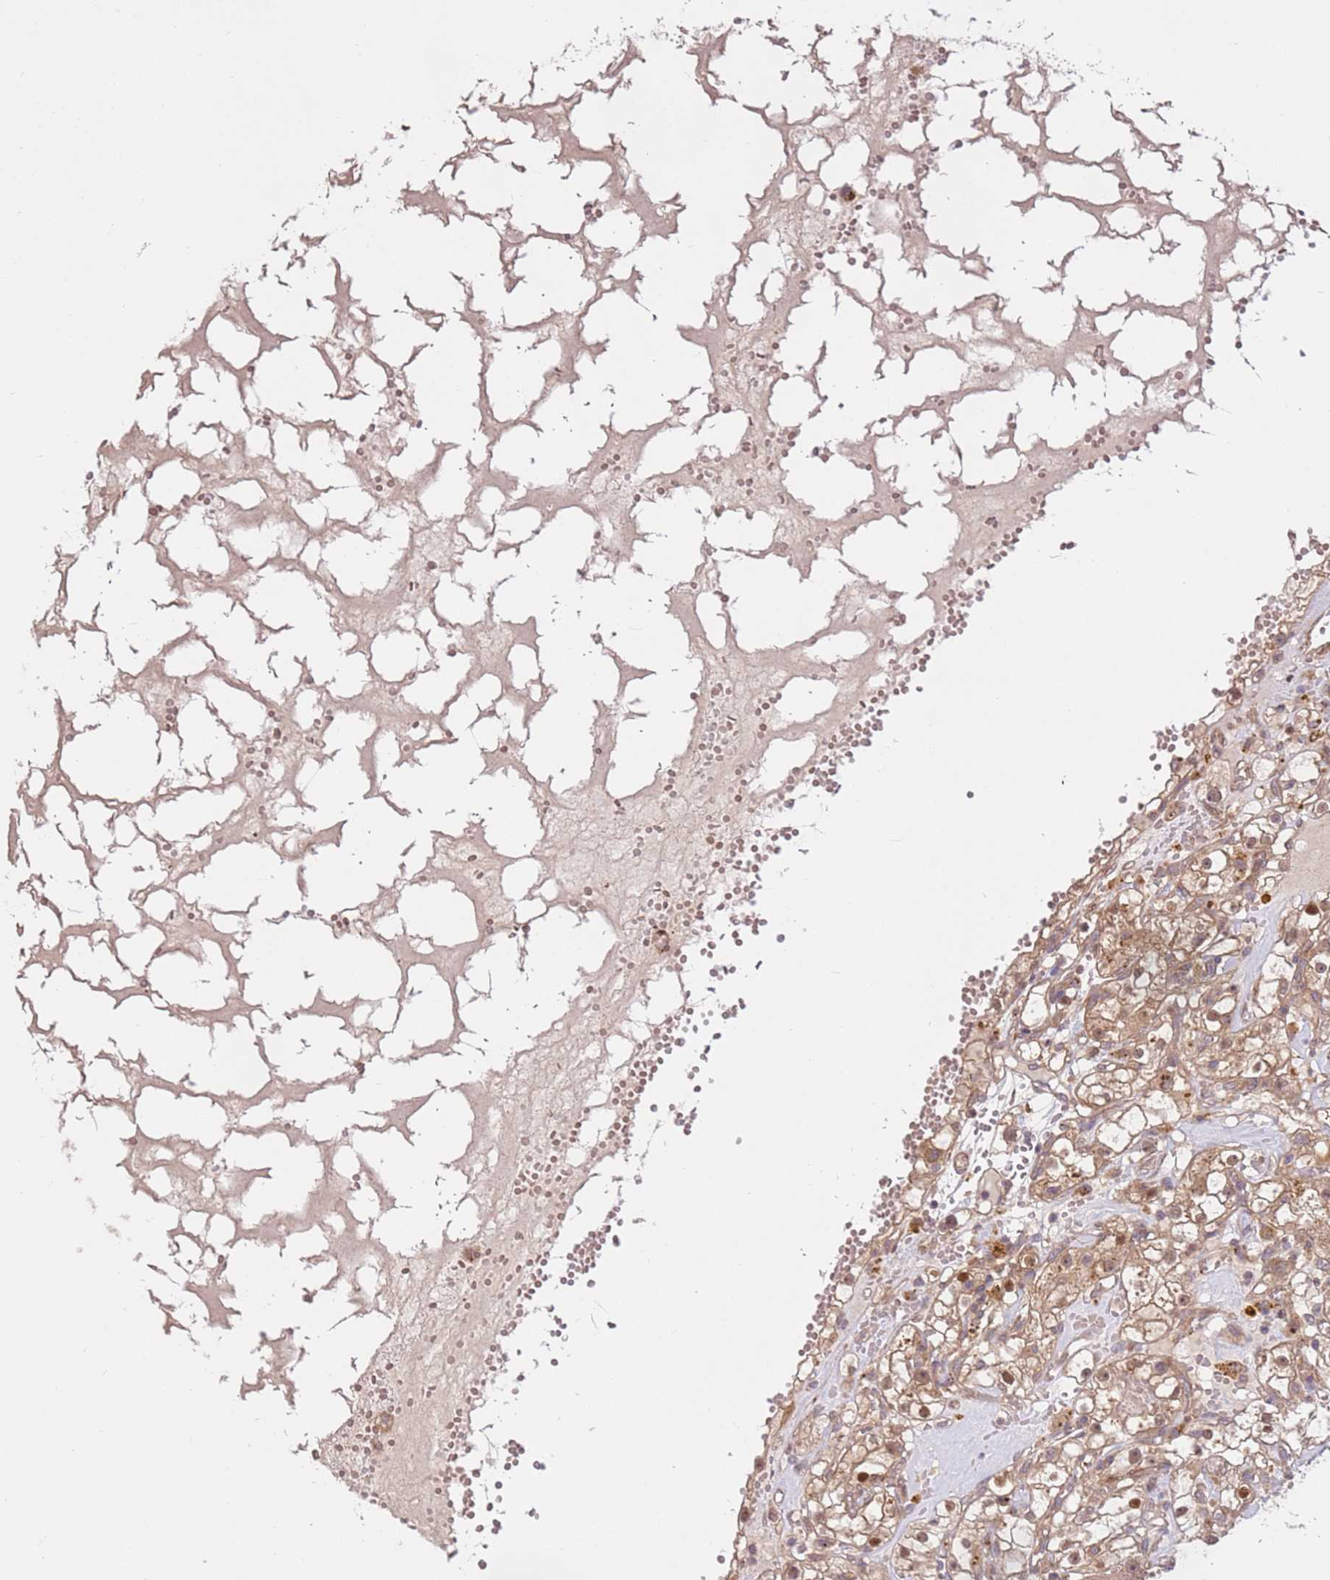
{"staining": {"intensity": "moderate", "quantity": ">75%", "location": "cytoplasmic/membranous,nuclear"}, "tissue": "renal cancer", "cell_type": "Tumor cells", "image_type": "cancer", "snomed": [{"axis": "morphology", "description": "Adenocarcinoma, NOS"}, {"axis": "topography", "description": "Kidney"}], "caption": "Tumor cells display medium levels of moderate cytoplasmic/membranous and nuclear staining in about >75% of cells in adenocarcinoma (renal).", "gene": "CCDC112", "patient": {"sex": "male", "age": 56}}